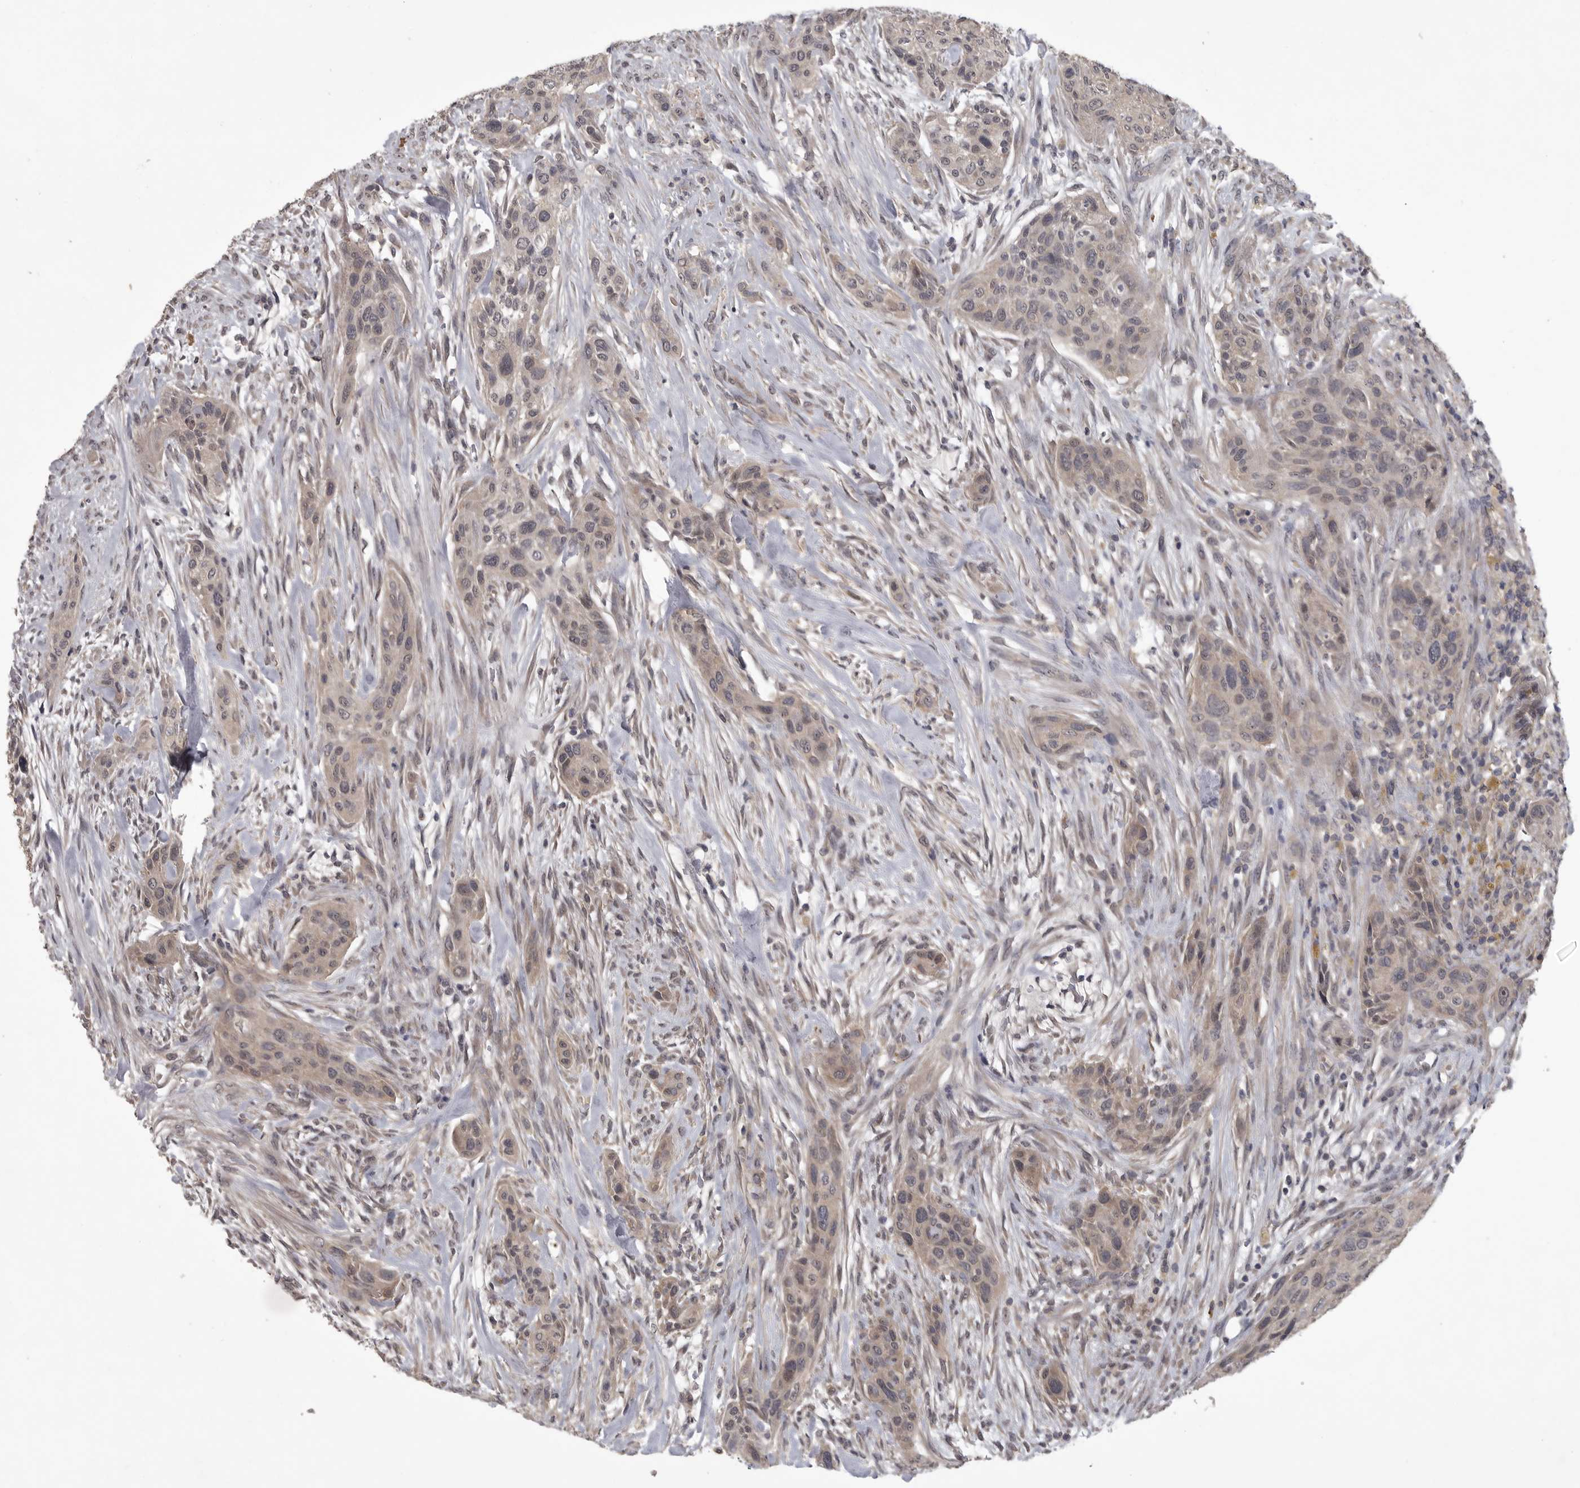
{"staining": {"intensity": "weak", "quantity": ">75%", "location": "cytoplasmic/membranous"}, "tissue": "urothelial cancer", "cell_type": "Tumor cells", "image_type": "cancer", "snomed": [{"axis": "morphology", "description": "Urothelial carcinoma, High grade"}, {"axis": "topography", "description": "Urinary bladder"}], "caption": "Human high-grade urothelial carcinoma stained with a brown dye shows weak cytoplasmic/membranous positive expression in about >75% of tumor cells.", "gene": "ZNF114", "patient": {"sex": "male", "age": 35}}